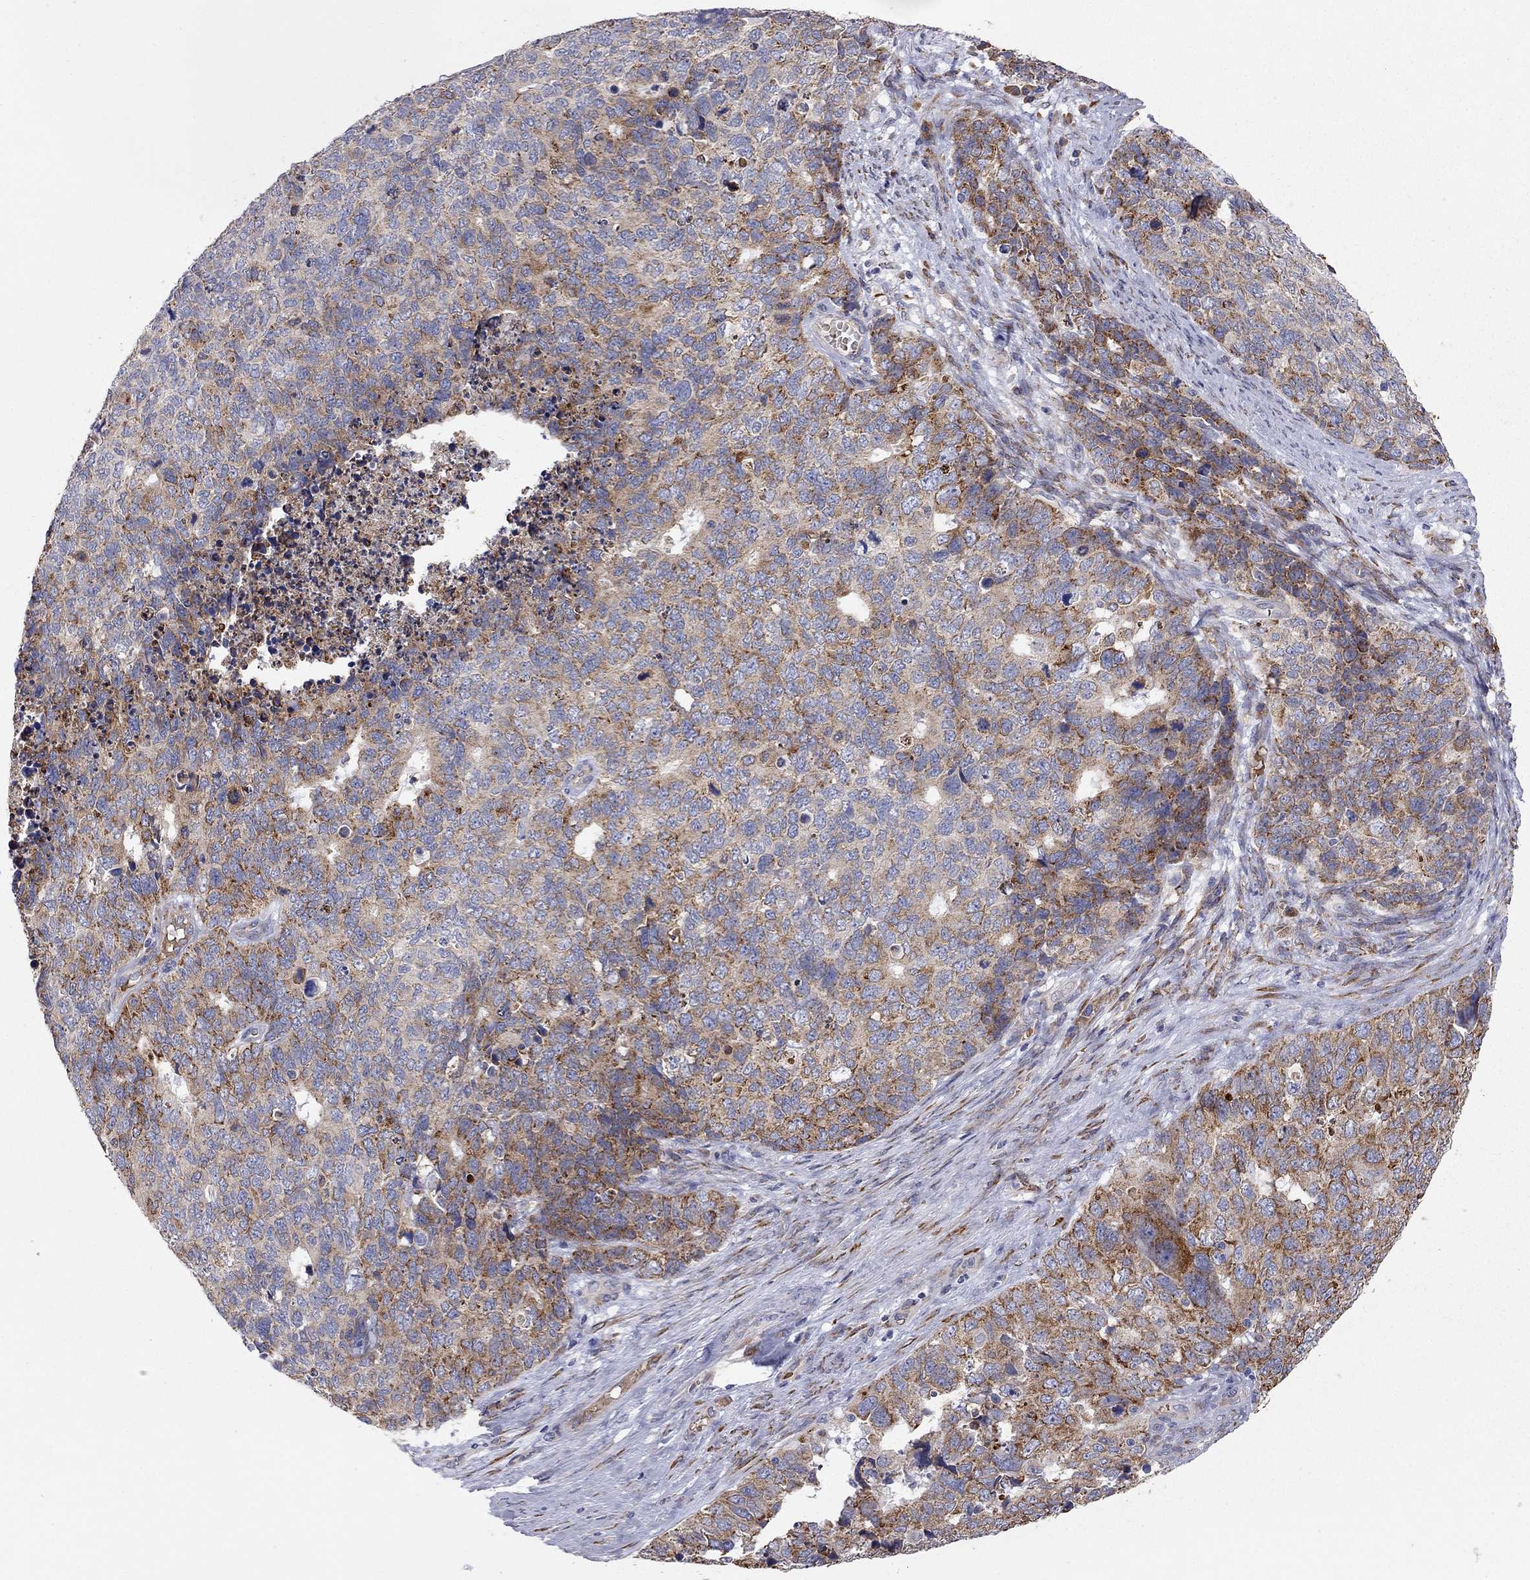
{"staining": {"intensity": "strong", "quantity": "<25%", "location": "cytoplasmic/membranous"}, "tissue": "cervical cancer", "cell_type": "Tumor cells", "image_type": "cancer", "snomed": [{"axis": "morphology", "description": "Squamous cell carcinoma, NOS"}, {"axis": "topography", "description": "Cervix"}], "caption": "High-power microscopy captured an immunohistochemistry (IHC) photomicrograph of cervical cancer (squamous cell carcinoma), revealing strong cytoplasmic/membranous expression in about <25% of tumor cells.", "gene": "CASTOR1", "patient": {"sex": "female", "age": 63}}